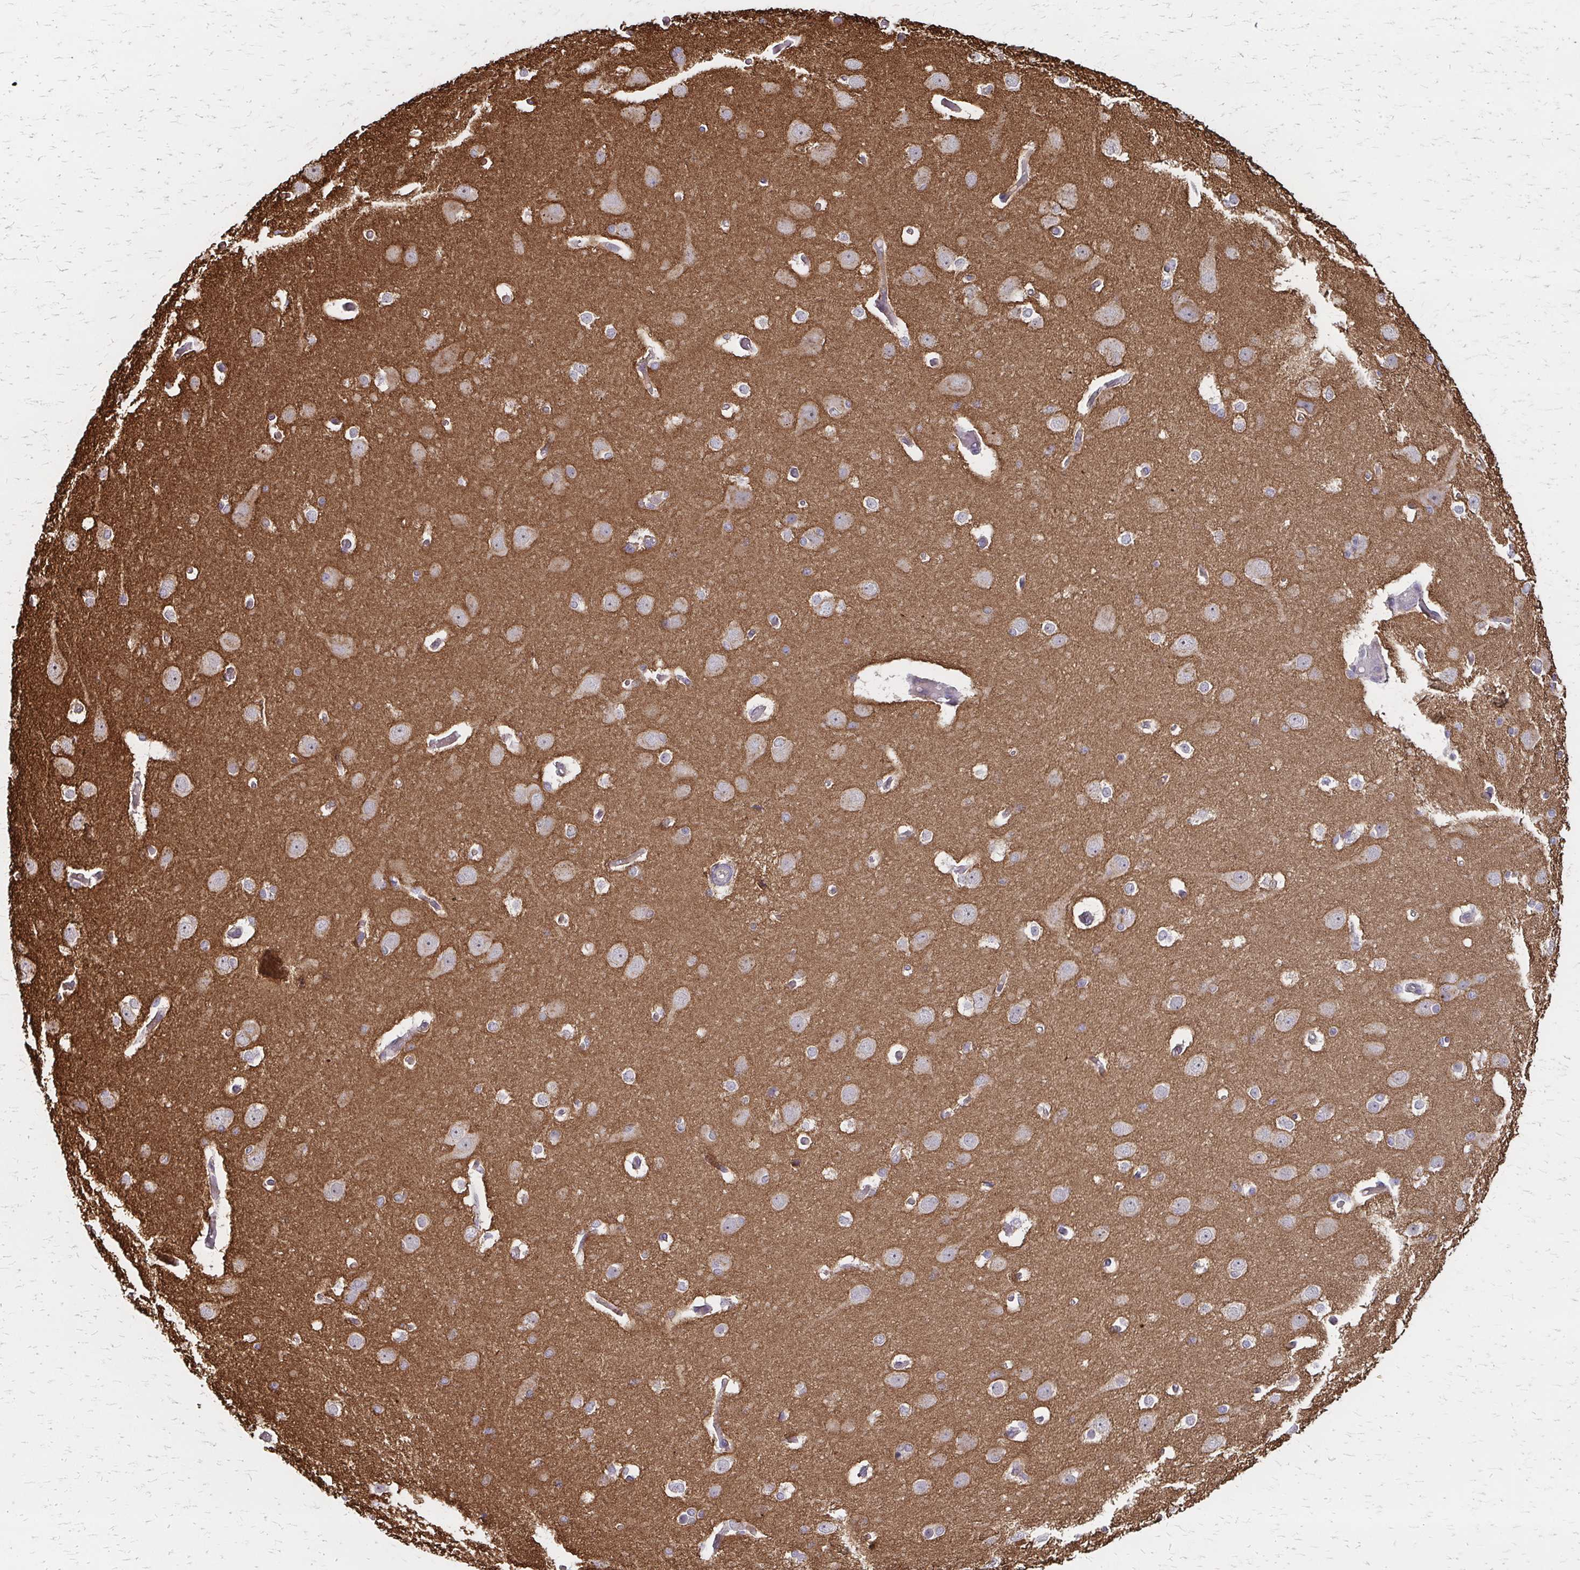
{"staining": {"intensity": "negative", "quantity": "none", "location": "none"}, "tissue": "cerebral cortex", "cell_type": "Endothelial cells", "image_type": "normal", "snomed": [{"axis": "morphology", "description": "Normal tissue, NOS"}, {"axis": "morphology", "description": "Inflammation, NOS"}, {"axis": "topography", "description": "Cerebral cortex"}], "caption": "This is a photomicrograph of immunohistochemistry (IHC) staining of unremarkable cerebral cortex, which shows no staining in endothelial cells.", "gene": "ZNF383", "patient": {"sex": "male", "age": 6}}